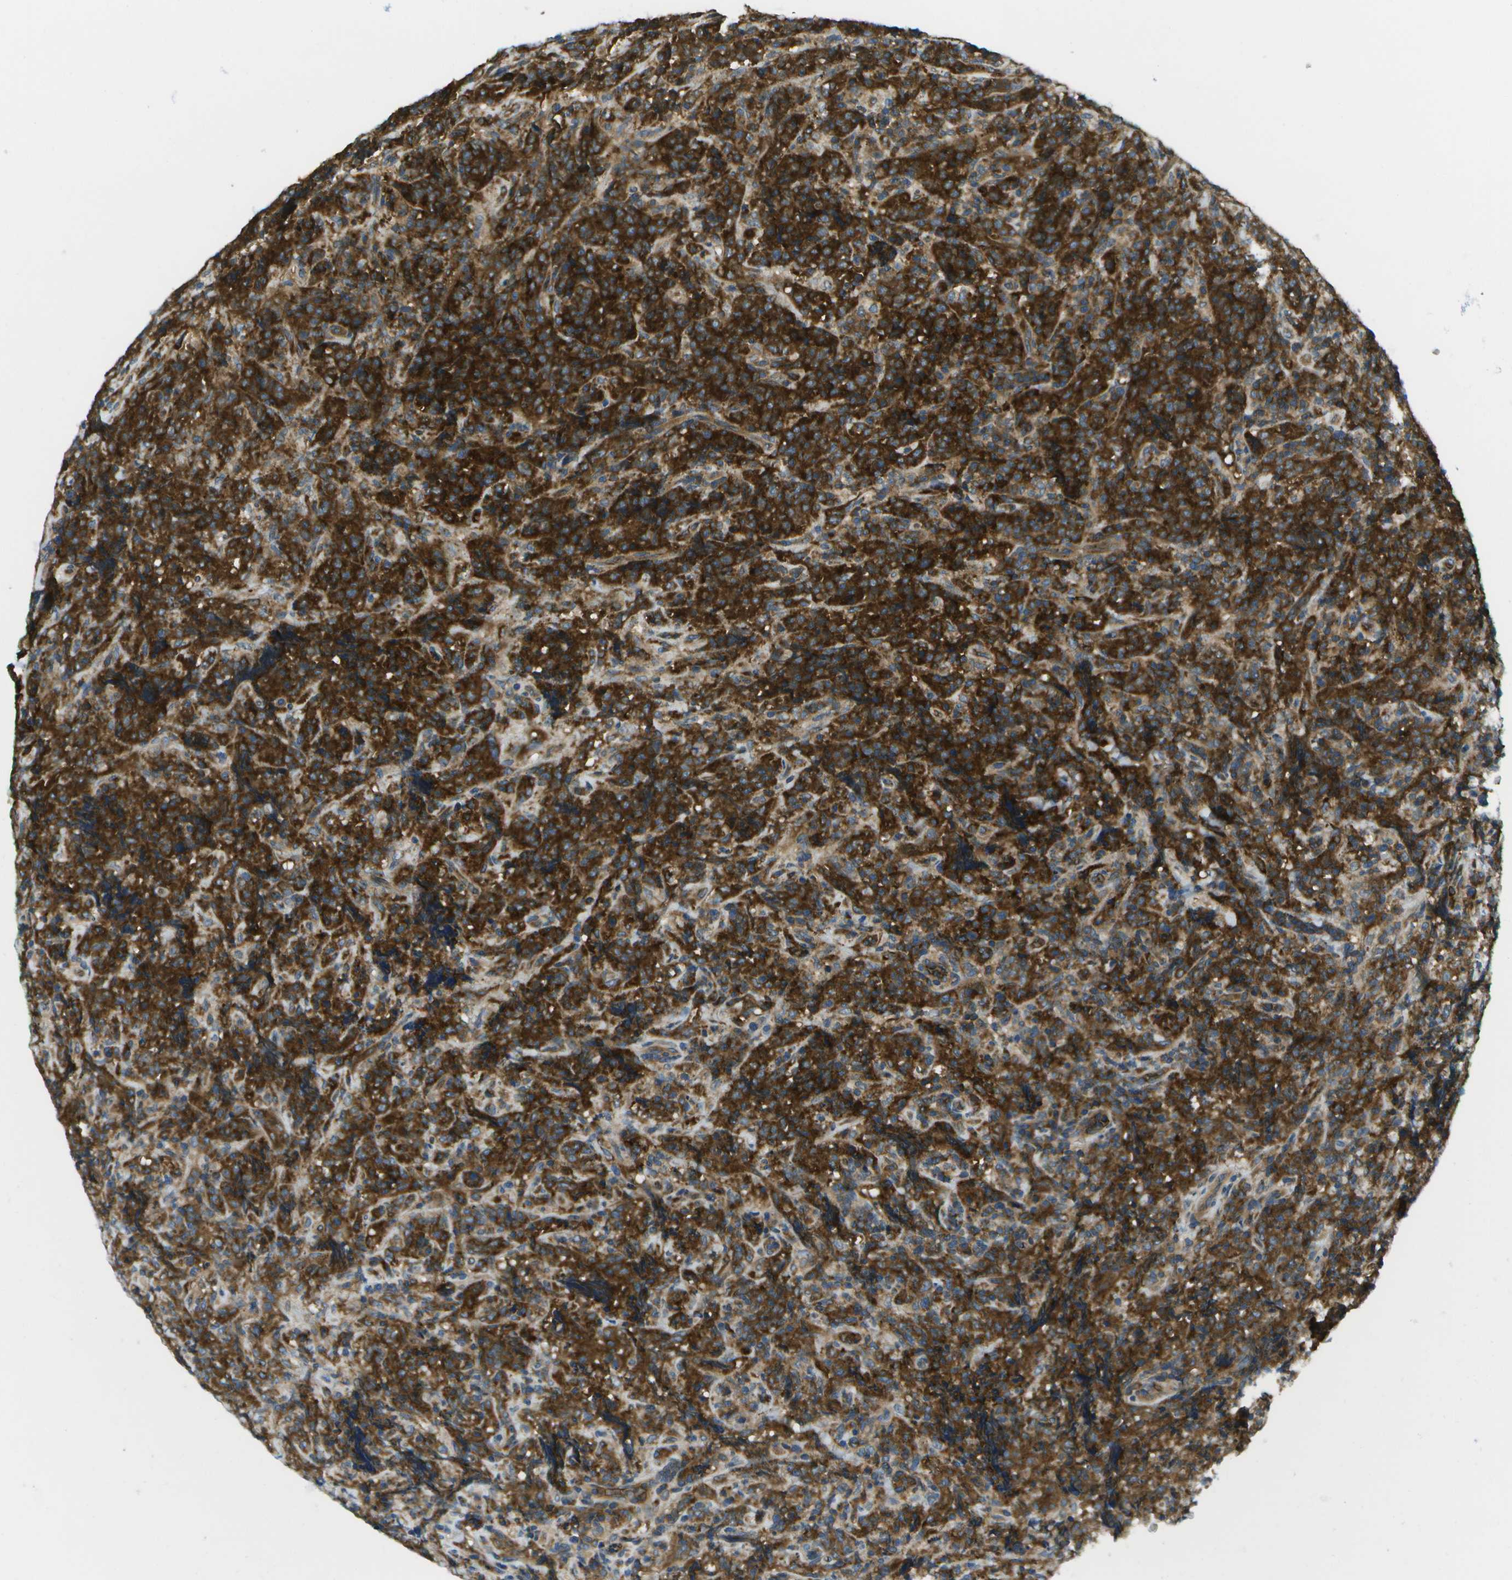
{"staining": {"intensity": "strong", "quantity": ">75%", "location": "cytoplasmic/membranous"}, "tissue": "lymphoma", "cell_type": "Tumor cells", "image_type": "cancer", "snomed": [{"axis": "morphology", "description": "Malignant lymphoma, non-Hodgkin's type, High grade"}, {"axis": "topography", "description": "Tonsil"}], "caption": "Protein analysis of malignant lymphoma, non-Hodgkin's type (high-grade) tissue displays strong cytoplasmic/membranous staining in approximately >75% of tumor cells.", "gene": "CTIF", "patient": {"sex": "female", "age": 36}}